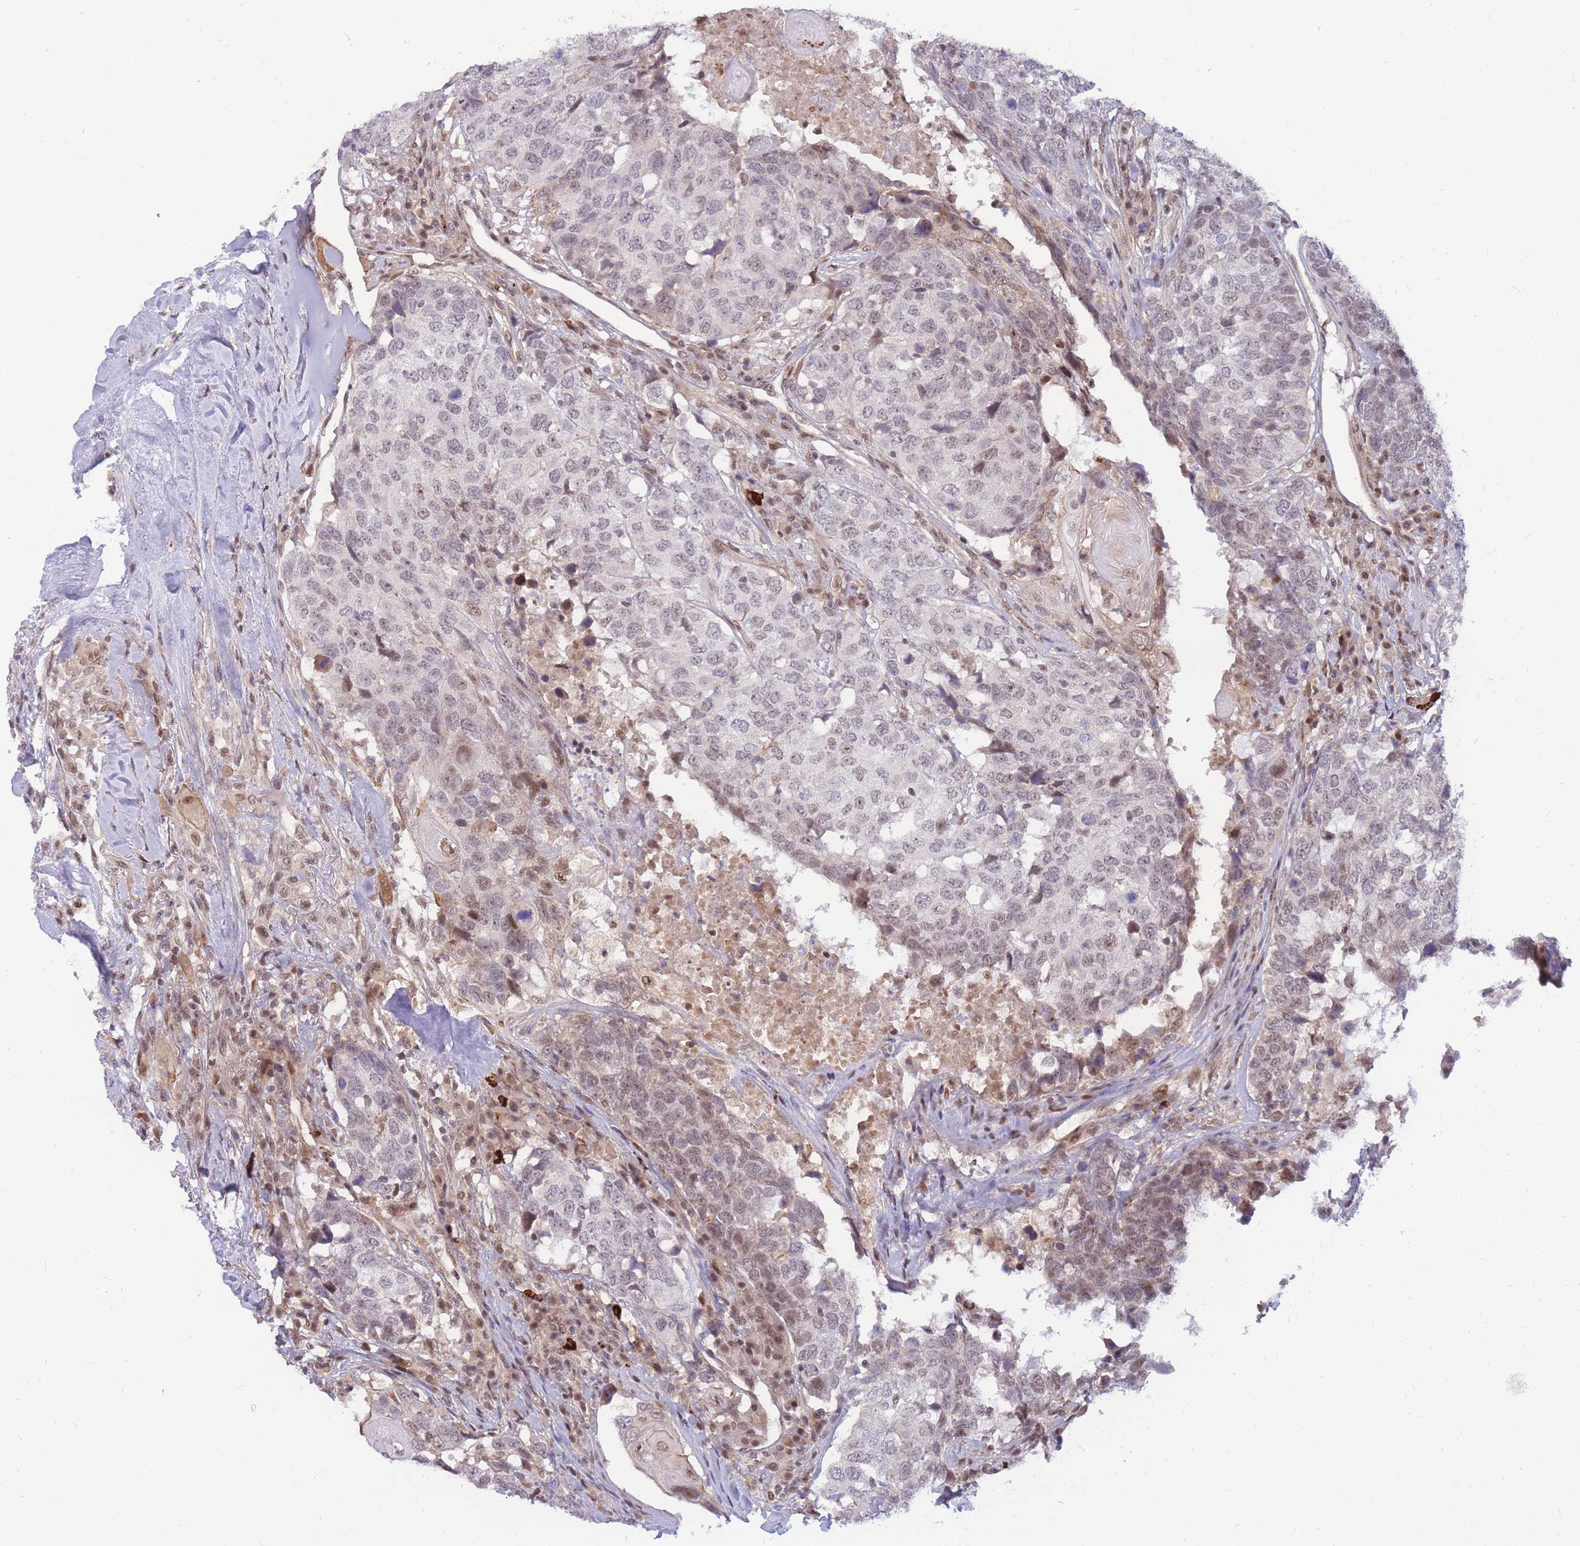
{"staining": {"intensity": "weak", "quantity": "25%-75%", "location": "nuclear"}, "tissue": "head and neck cancer", "cell_type": "Tumor cells", "image_type": "cancer", "snomed": [{"axis": "morphology", "description": "Squamous cell carcinoma, NOS"}, {"axis": "topography", "description": "Head-Neck"}], "caption": "An IHC image of tumor tissue is shown. Protein staining in brown labels weak nuclear positivity in head and neck cancer (squamous cell carcinoma) within tumor cells. Nuclei are stained in blue.", "gene": "ERICH6B", "patient": {"sex": "male", "age": 66}}